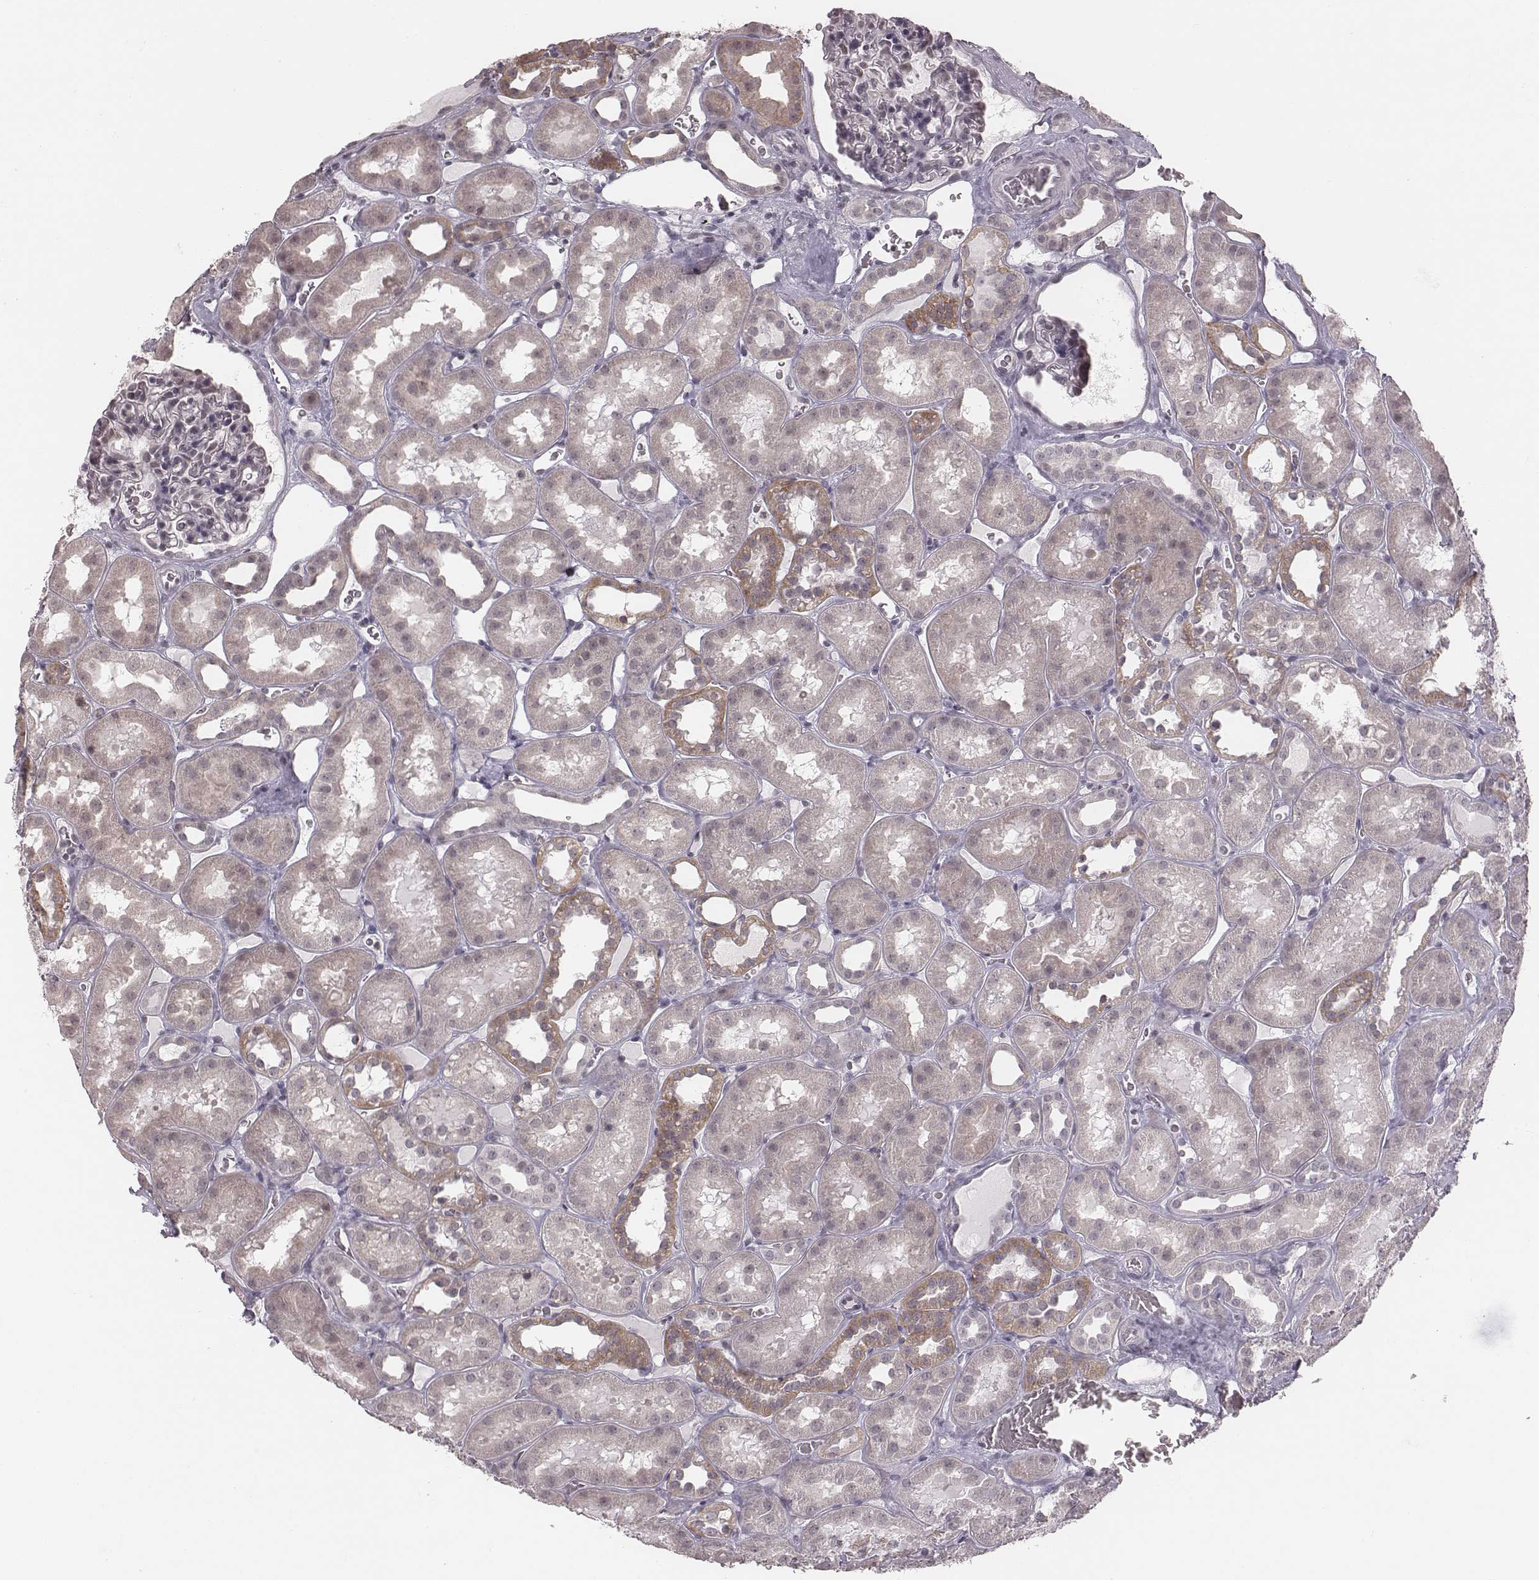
{"staining": {"intensity": "negative", "quantity": "none", "location": "none"}, "tissue": "kidney", "cell_type": "Cells in glomeruli", "image_type": "normal", "snomed": [{"axis": "morphology", "description": "Normal tissue, NOS"}, {"axis": "topography", "description": "Kidney"}], "caption": "Cells in glomeruli show no significant expression in unremarkable kidney. (Stains: DAB (3,3'-diaminobenzidine) IHC with hematoxylin counter stain, Microscopy: brightfield microscopy at high magnification).", "gene": "RPGRIP1", "patient": {"sex": "female", "age": 41}}